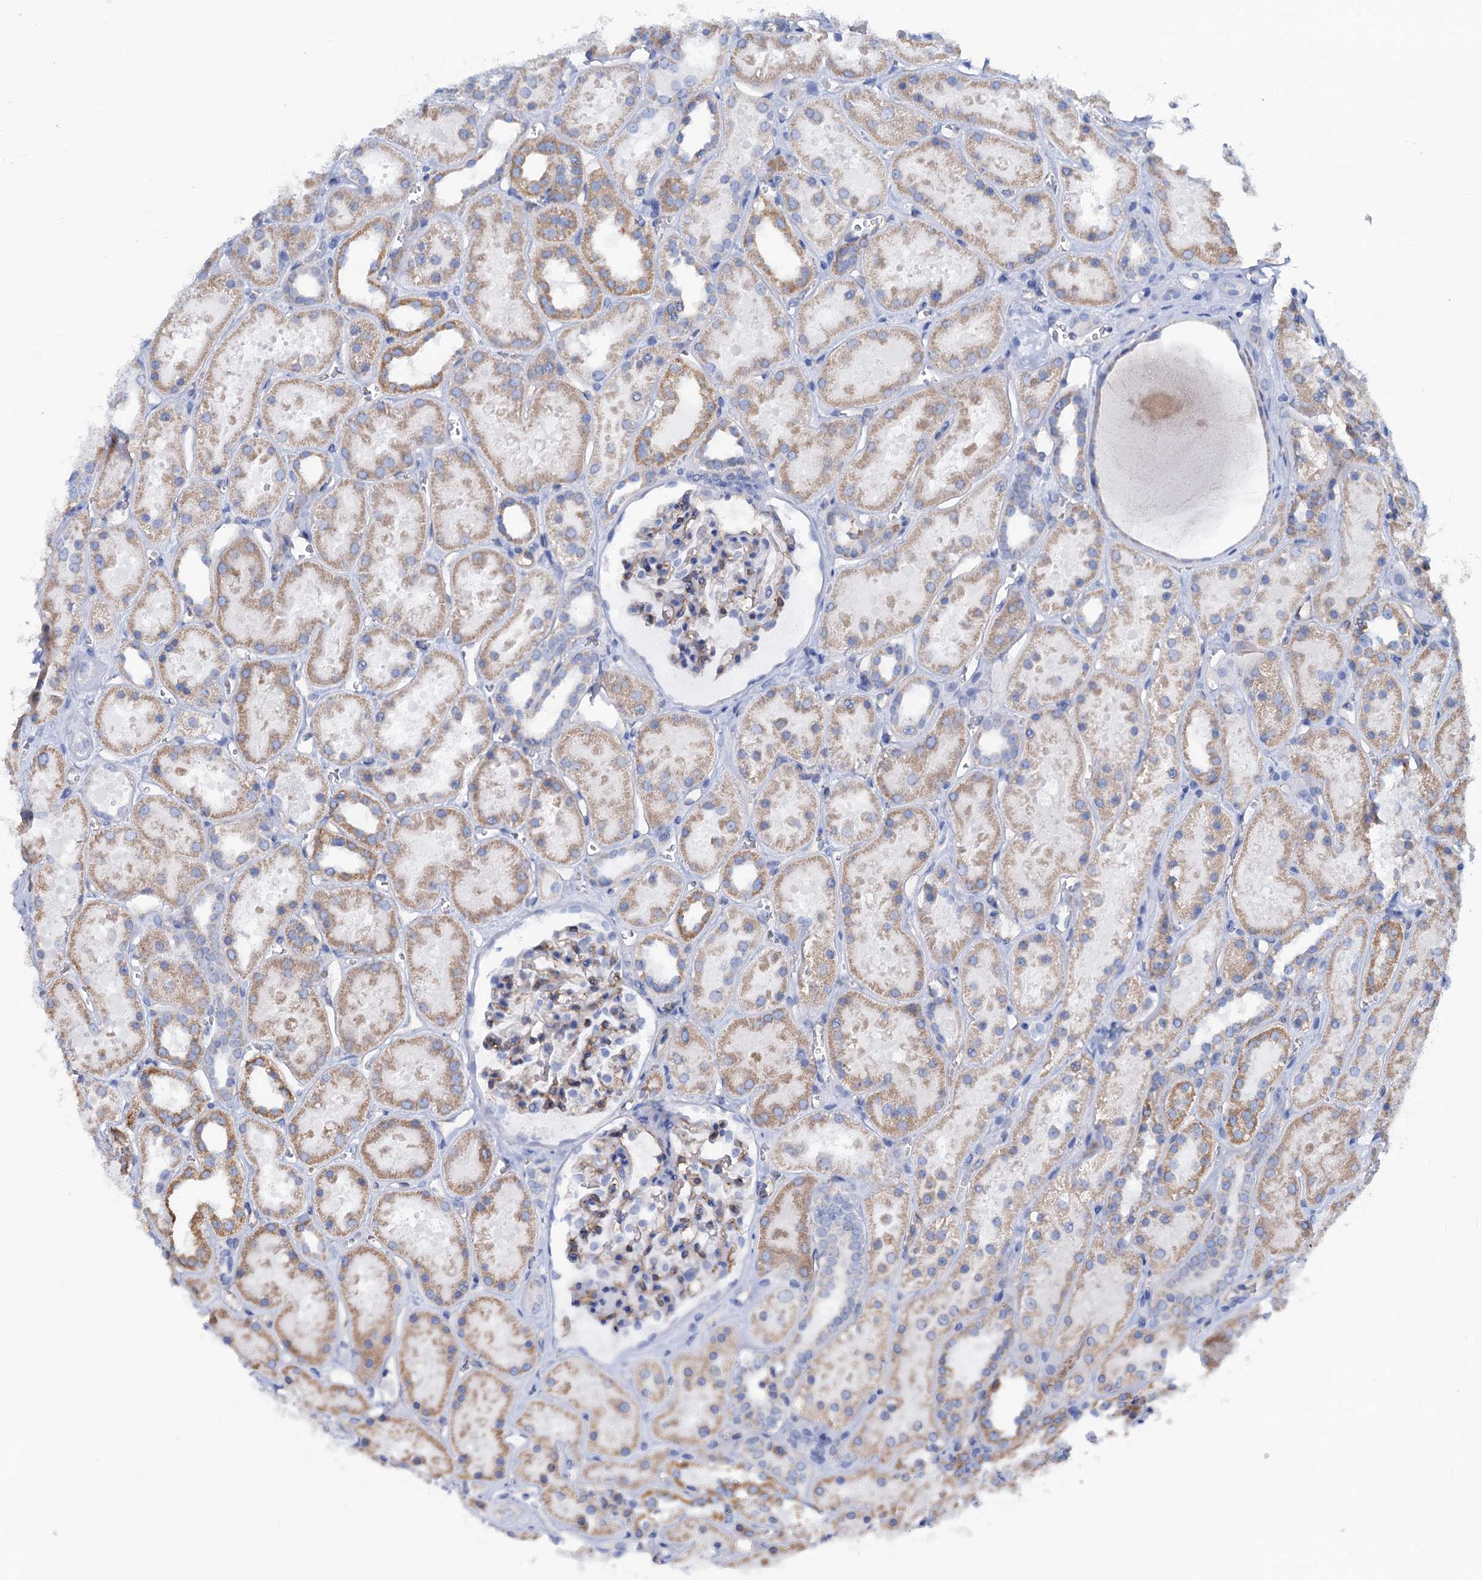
{"staining": {"intensity": "weak", "quantity": "25%-75%", "location": "cytoplasmic/membranous"}, "tissue": "kidney", "cell_type": "Cells in glomeruli", "image_type": "normal", "snomed": [{"axis": "morphology", "description": "Normal tissue, NOS"}, {"axis": "topography", "description": "Kidney"}], "caption": "IHC photomicrograph of unremarkable kidney stained for a protein (brown), which exhibits low levels of weak cytoplasmic/membranous staining in approximately 25%-75% of cells in glomeruli.", "gene": "SLC1A3", "patient": {"sex": "female", "age": 41}}